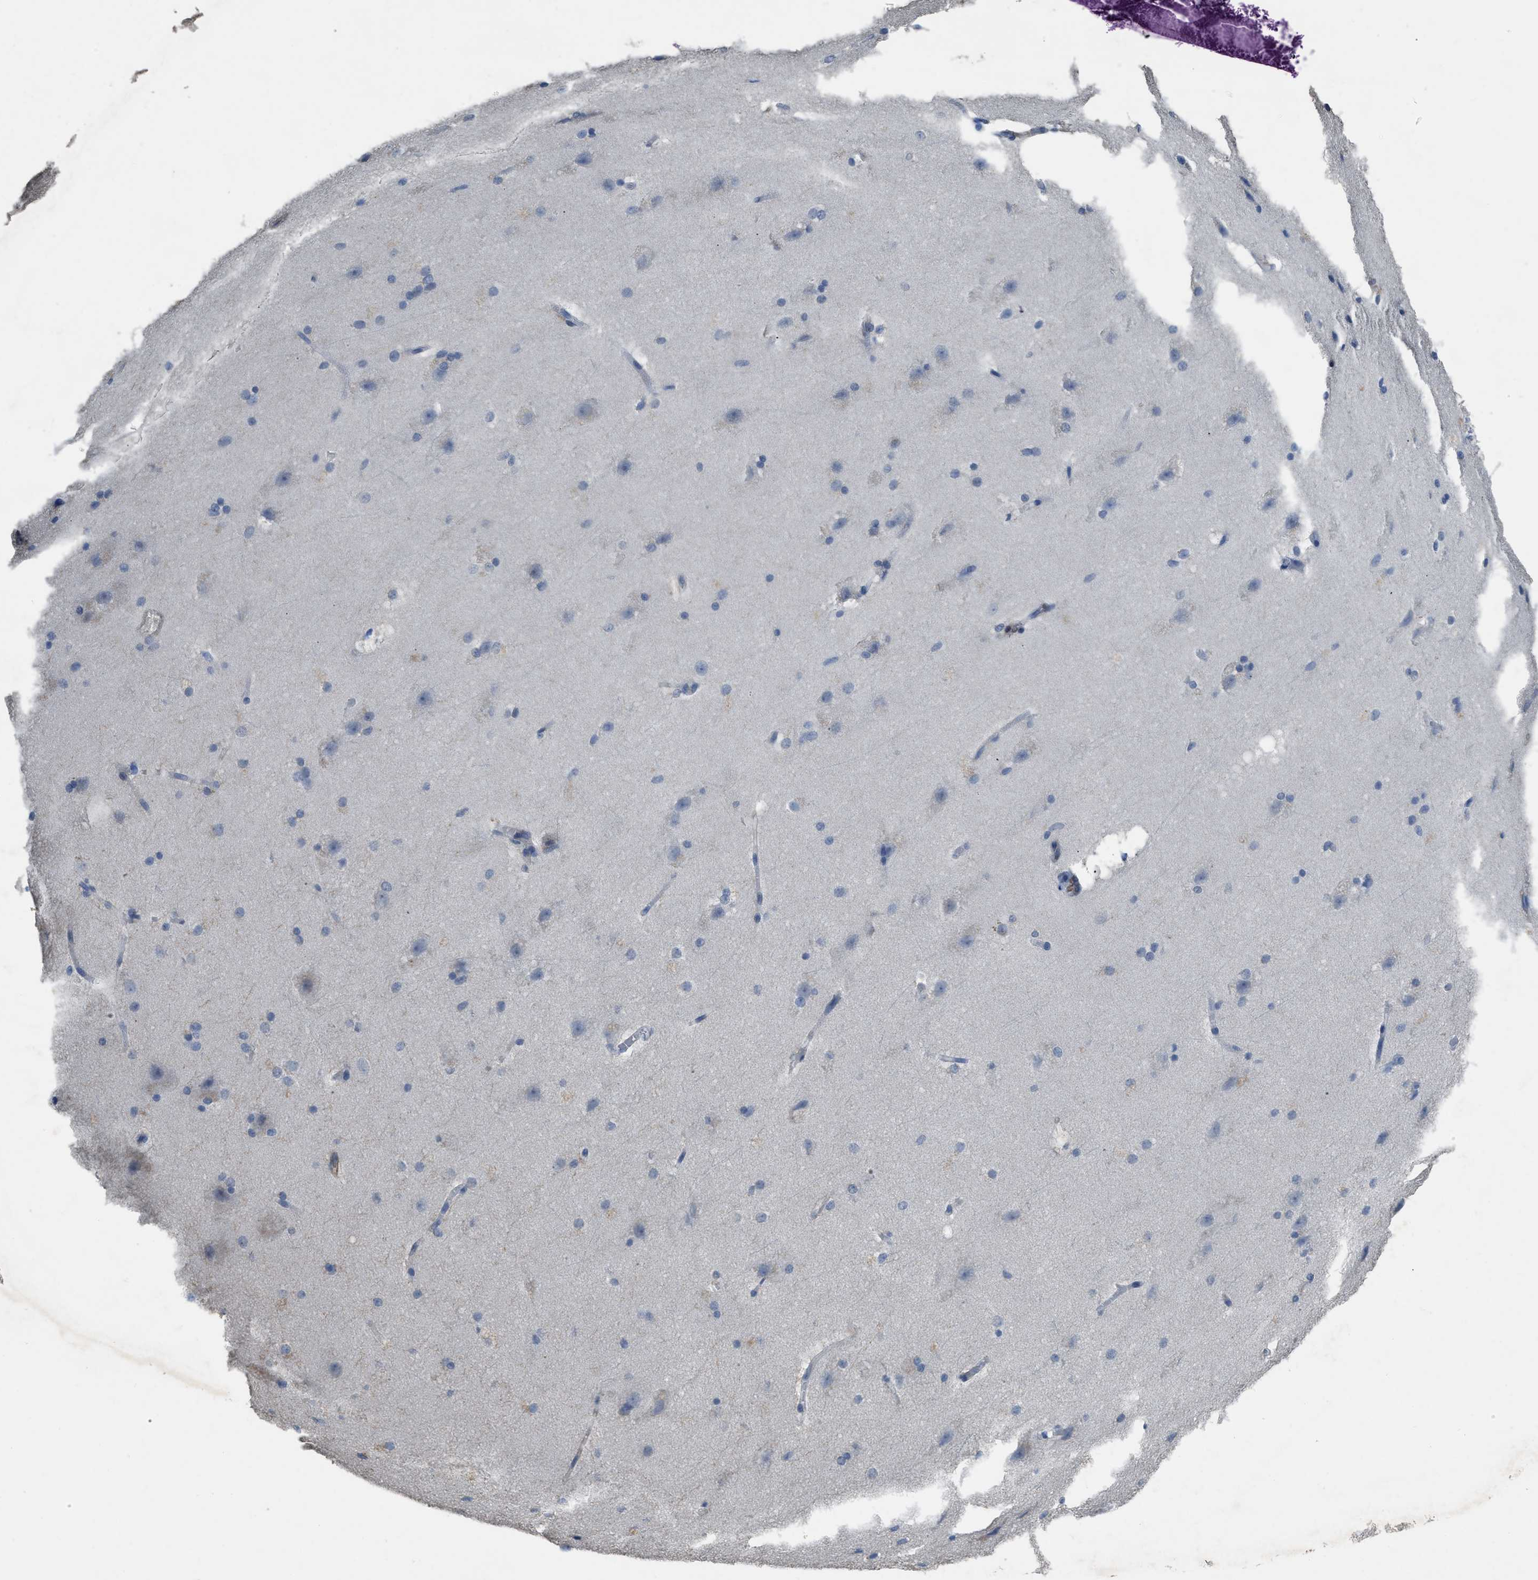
{"staining": {"intensity": "negative", "quantity": "none", "location": "none"}, "tissue": "cerebral cortex", "cell_type": "Endothelial cells", "image_type": "normal", "snomed": [{"axis": "morphology", "description": "Normal tissue, NOS"}, {"axis": "topography", "description": "Cerebral cortex"}, {"axis": "topography", "description": "Hippocampus"}], "caption": "IHC photomicrograph of normal human cerebral cortex stained for a protein (brown), which reveals no expression in endothelial cells. (DAB immunohistochemistry (IHC), high magnification).", "gene": "OR51E1", "patient": {"sex": "female", "age": 19}}